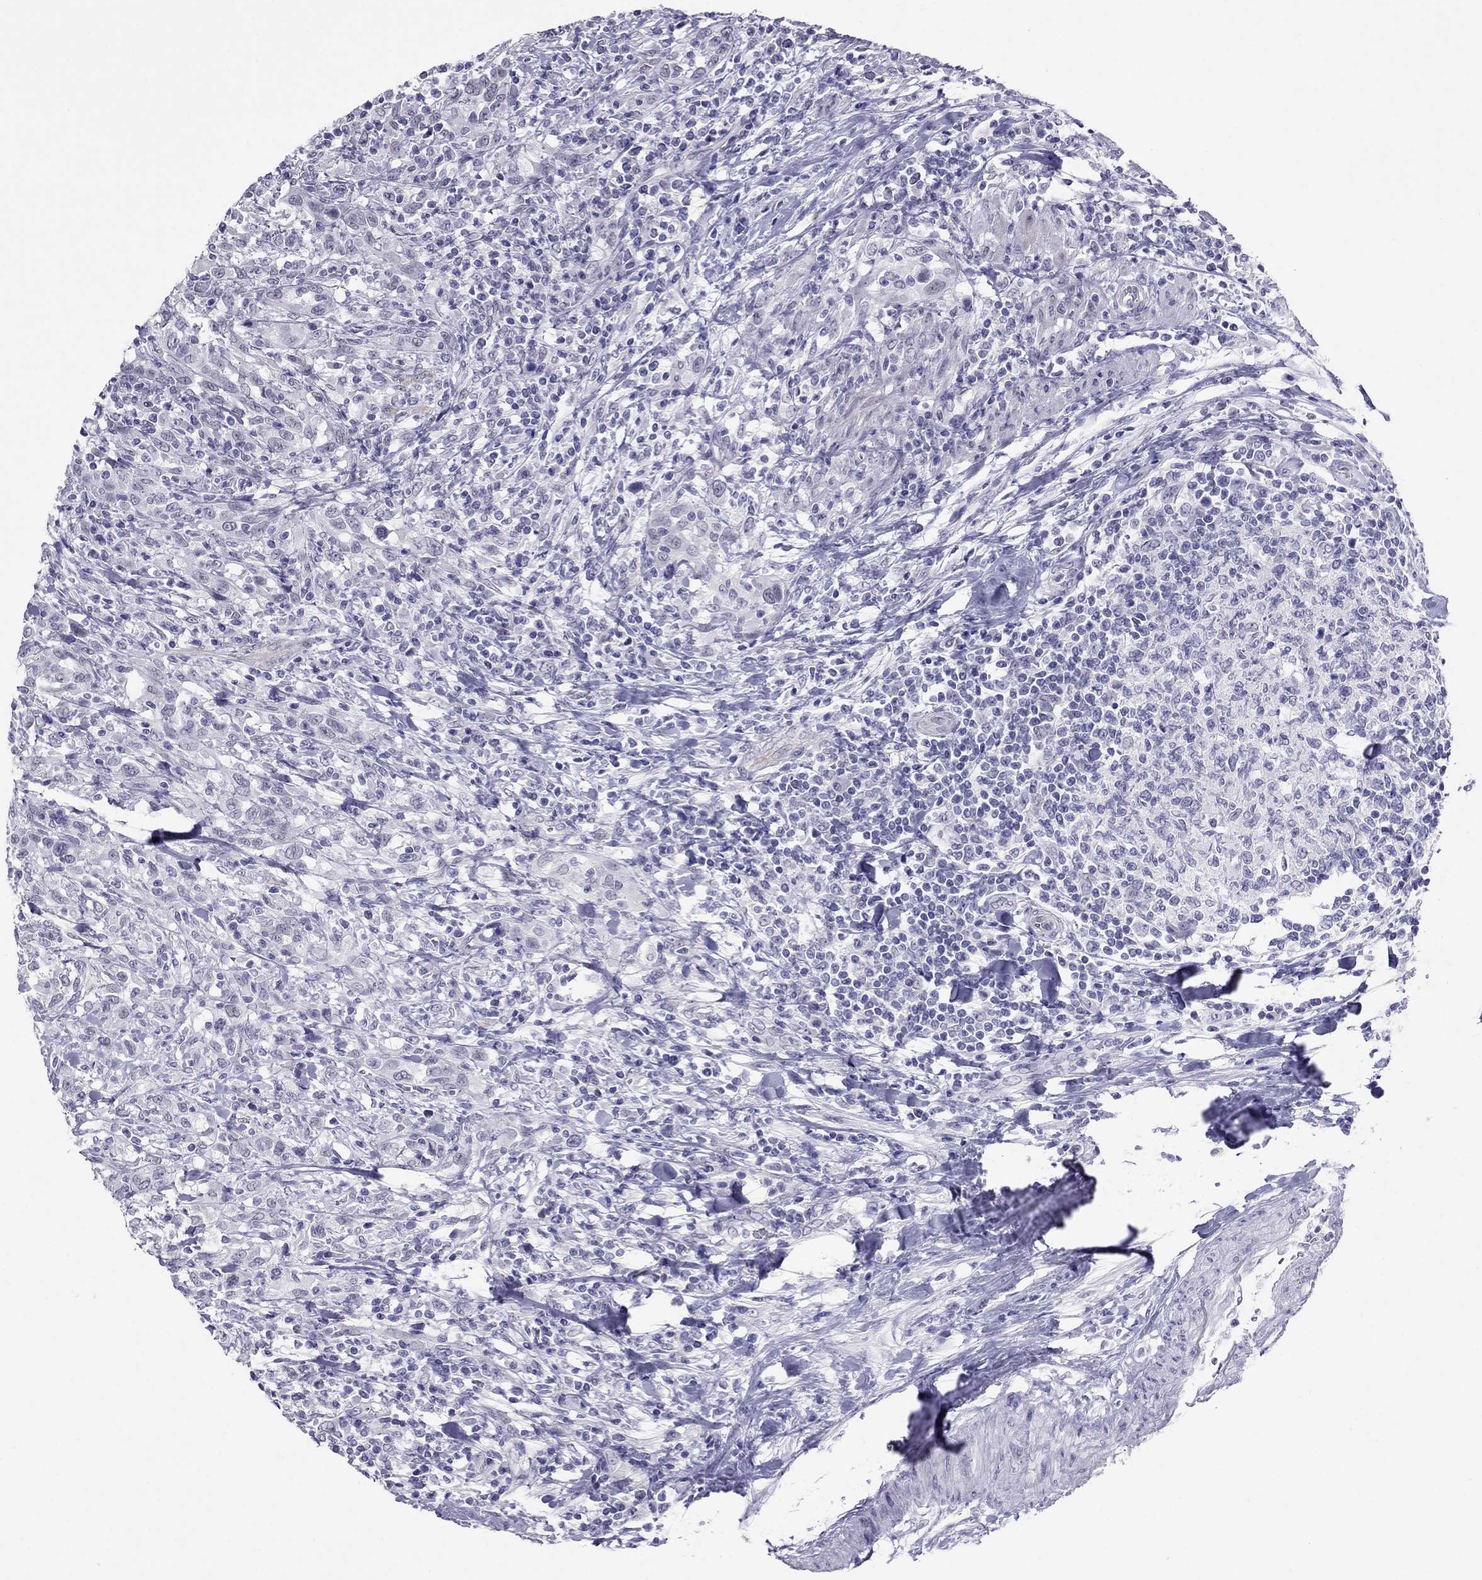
{"staining": {"intensity": "negative", "quantity": "none", "location": "none"}, "tissue": "urothelial cancer", "cell_type": "Tumor cells", "image_type": "cancer", "snomed": [{"axis": "morphology", "description": "Urothelial carcinoma, NOS"}, {"axis": "morphology", "description": "Urothelial carcinoma, High grade"}, {"axis": "topography", "description": "Urinary bladder"}], "caption": "Tumor cells are negative for brown protein staining in transitional cell carcinoma.", "gene": "CROCC2", "patient": {"sex": "female", "age": 64}}